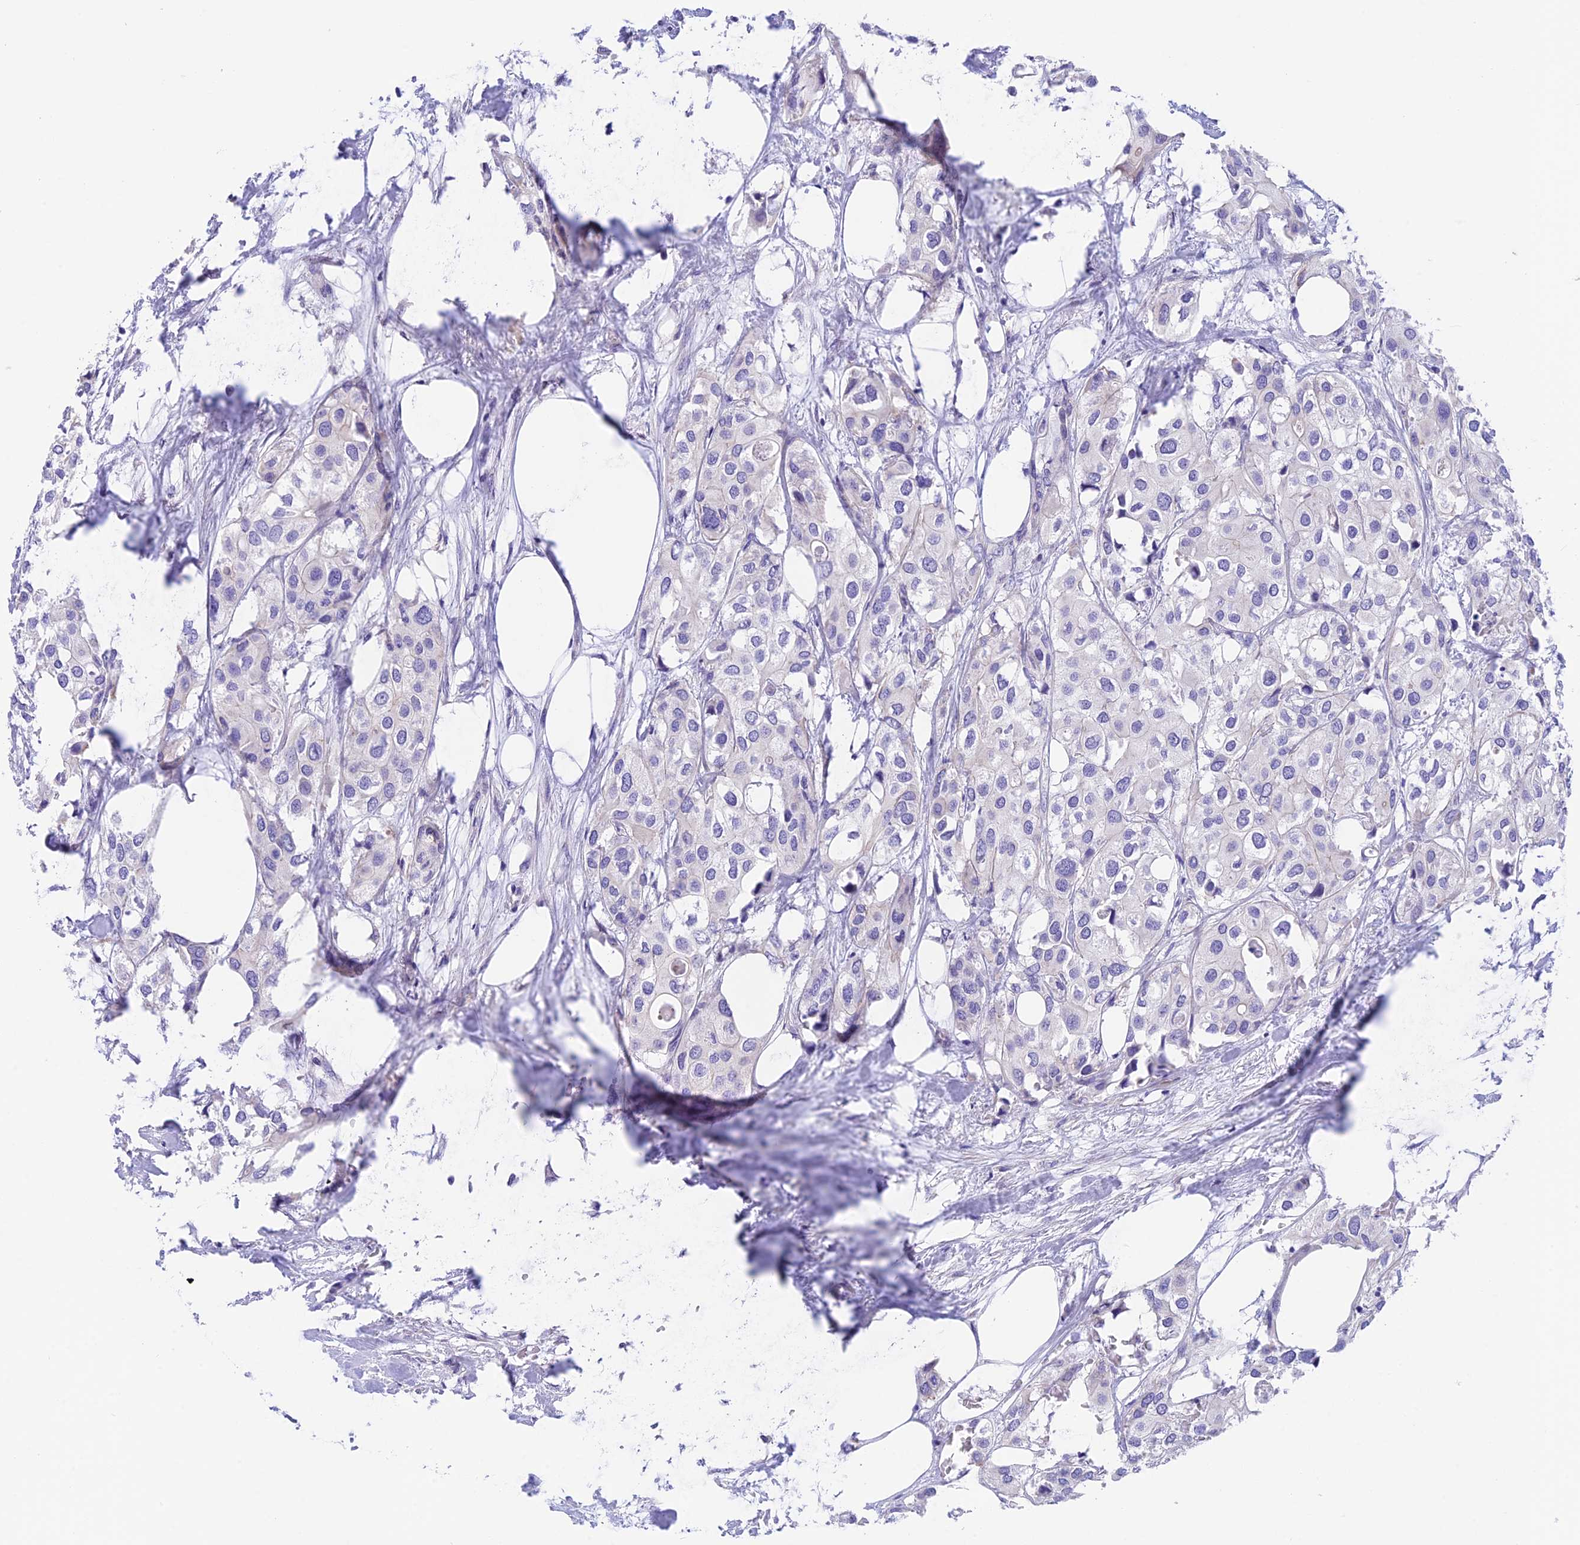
{"staining": {"intensity": "negative", "quantity": "none", "location": "none"}, "tissue": "urothelial cancer", "cell_type": "Tumor cells", "image_type": "cancer", "snomed": [{"axis": "morphology", "description": "Urothelial carcinoma, High grade"}, {"axis": "topography", "description": "Urinary bladder"}], "caption": "High magnification brightfield microscopy of urothelial cancer stained with DAB (3,3'-diaminobenzidine) (brown) and counterstained with hematoxylin (blue): tumor cells show no significant staining. (DAB (3,3'-diaminobenzidine) immunohistochemistry with hematoxylin counter stain).", "gene": "C17orf67", "patient": {"sex": "male", "age": 64}}